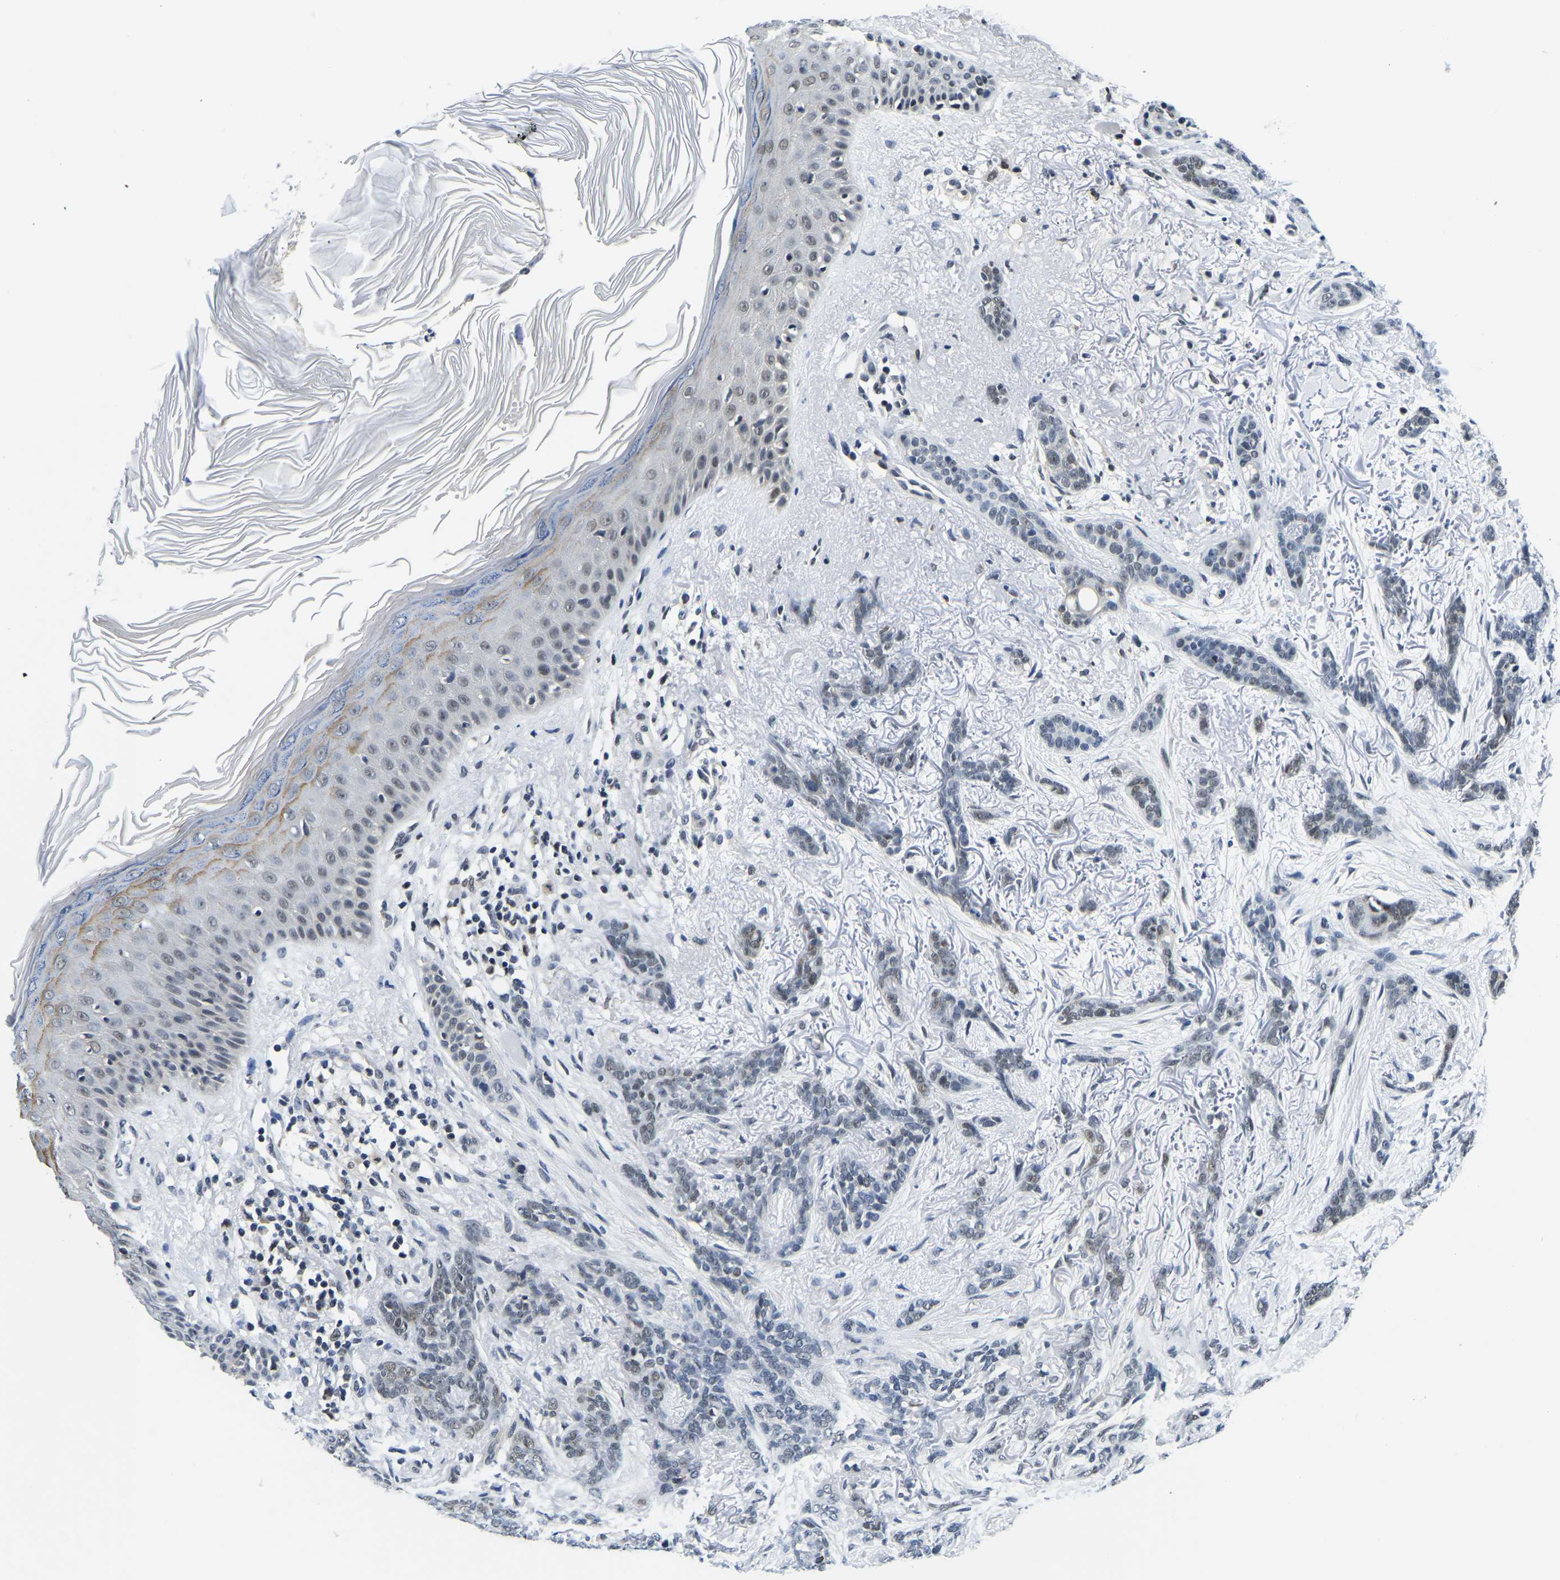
{"staining": {"intensity": "weak", "quantity": "<25%", "location": "nuclear"}, "tissue": "skin cancer", "cell_type": "Tumor cells", "image_type": "cancer", "snomed": [{"axis": "morphology", "description": "Basal cell carcinoma"}, {"axis": "morphology", "description": "Adnexal tumor, benign"}, {"axis": "topography", "description": "Skin"}], "caption": "Immunohistochemical staining of skin benign adnexal tumor shows no significant positivity in tumor cells.", "gene": "POLDIP3", "patient": {"sex": "female", "age": 42}}